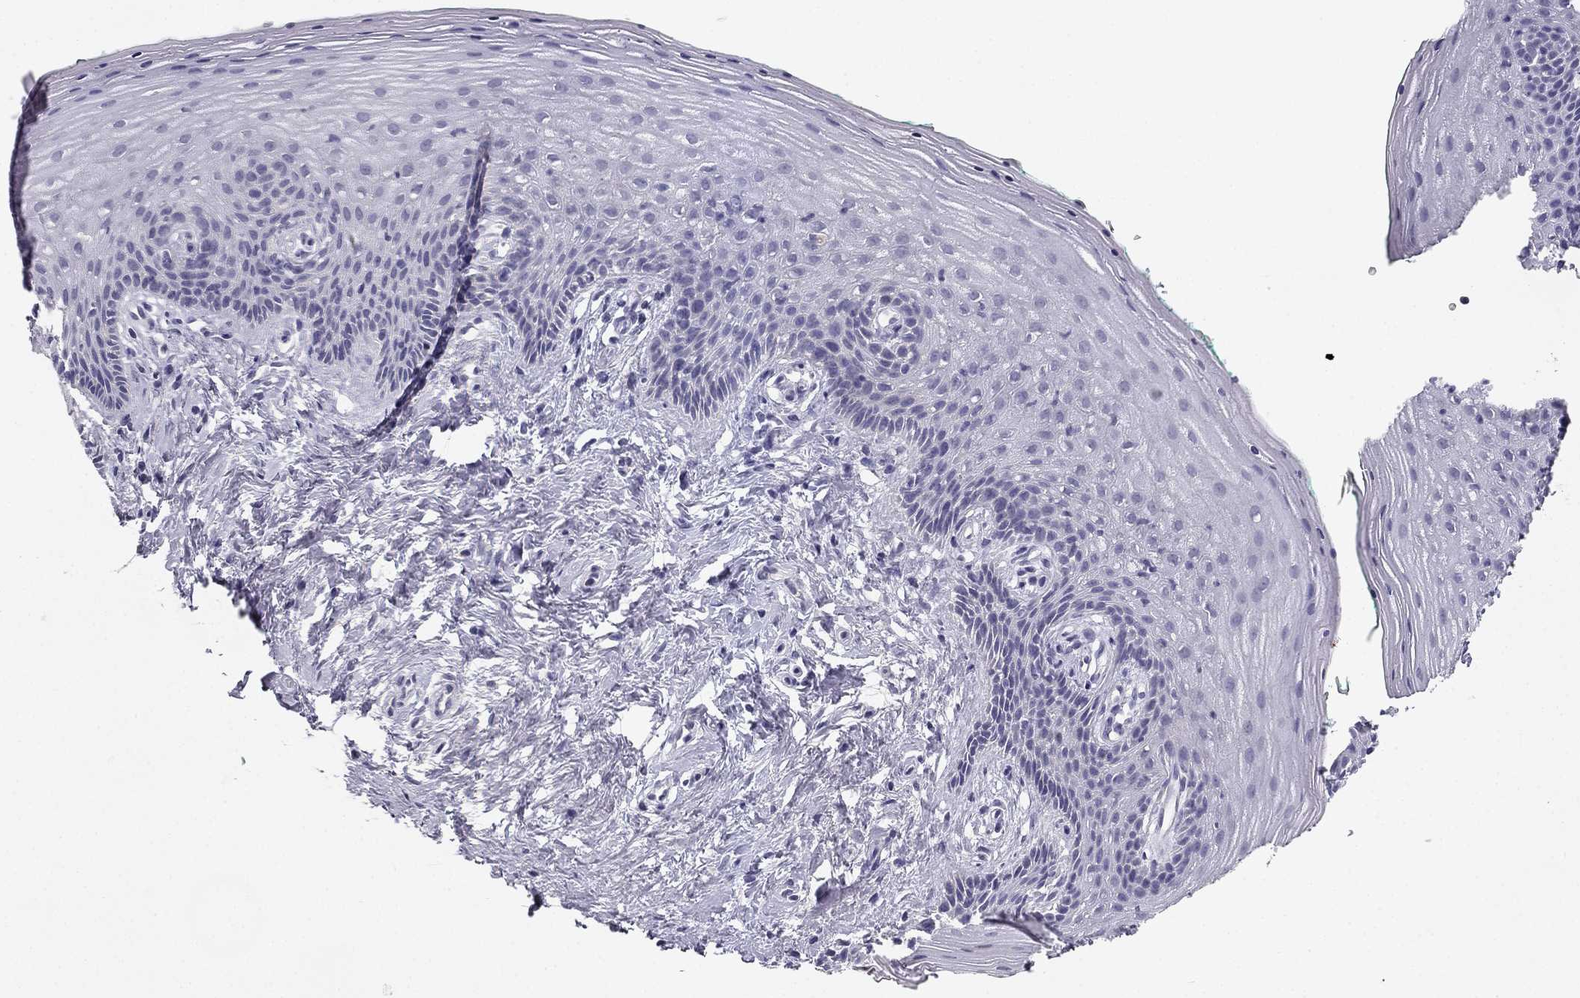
{"staining": {"intensity": "negative", "quantity": "none", "location": "none"}, "tissue": "vagina", "cell_type": "Squamous epithelial cells", "image_type": "normal", "snomed": [{"axis": "morphology", "description": "Normal tissue, NOS"}, {"axis": "topography", "description": "Vagina"}], "caption": "Immunohistochemical staining of benign human vagina exhibits no significant expression in squamous epithelial cells. (Brightfield microscopy of DAB IHC at high magnification).", "gene": "SLC6A4", "patient": {"sex": "female", "age": 45}}